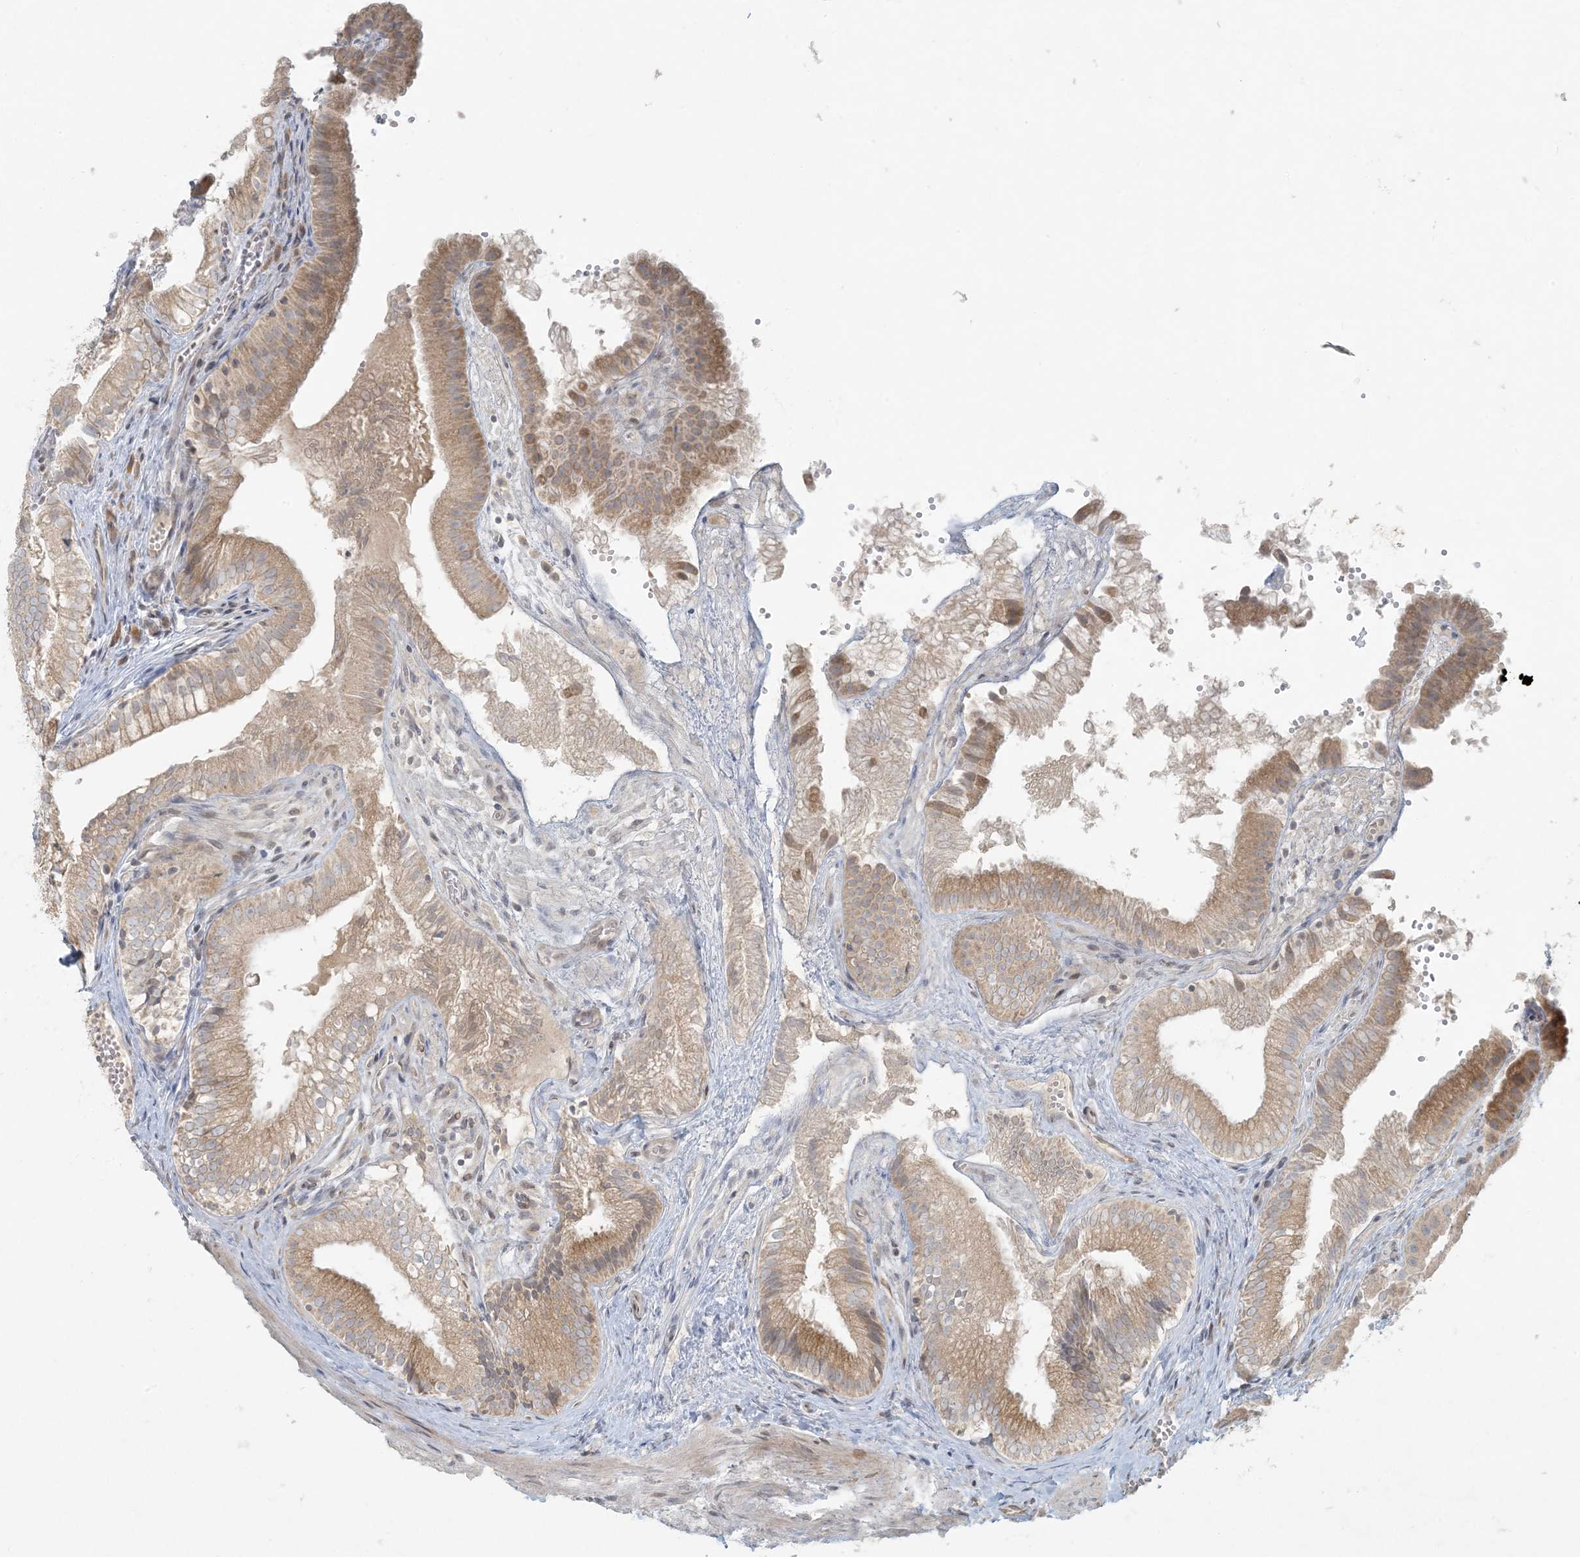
{"staining": {"intensity": "moderate", "quantity": ">75%", "location": "cytoplasmic/membranous"}, "tissue": "gallbladder", "cell_type": "Glandular cells", "image_type": "normal", "snomed": [{"axis": "morphology", "description": "Normal tissue, NOS"}, {"axis": "topography", "description": "Gallbladder"}], "caption": "A medium amount of moderate cytoplasmic/membranous staining is appreciated in approximately >75% of glandular cells in unremarkable gallbladder.", "gene": "HACL1", "patient": {"sex": "female", "age": 30}}